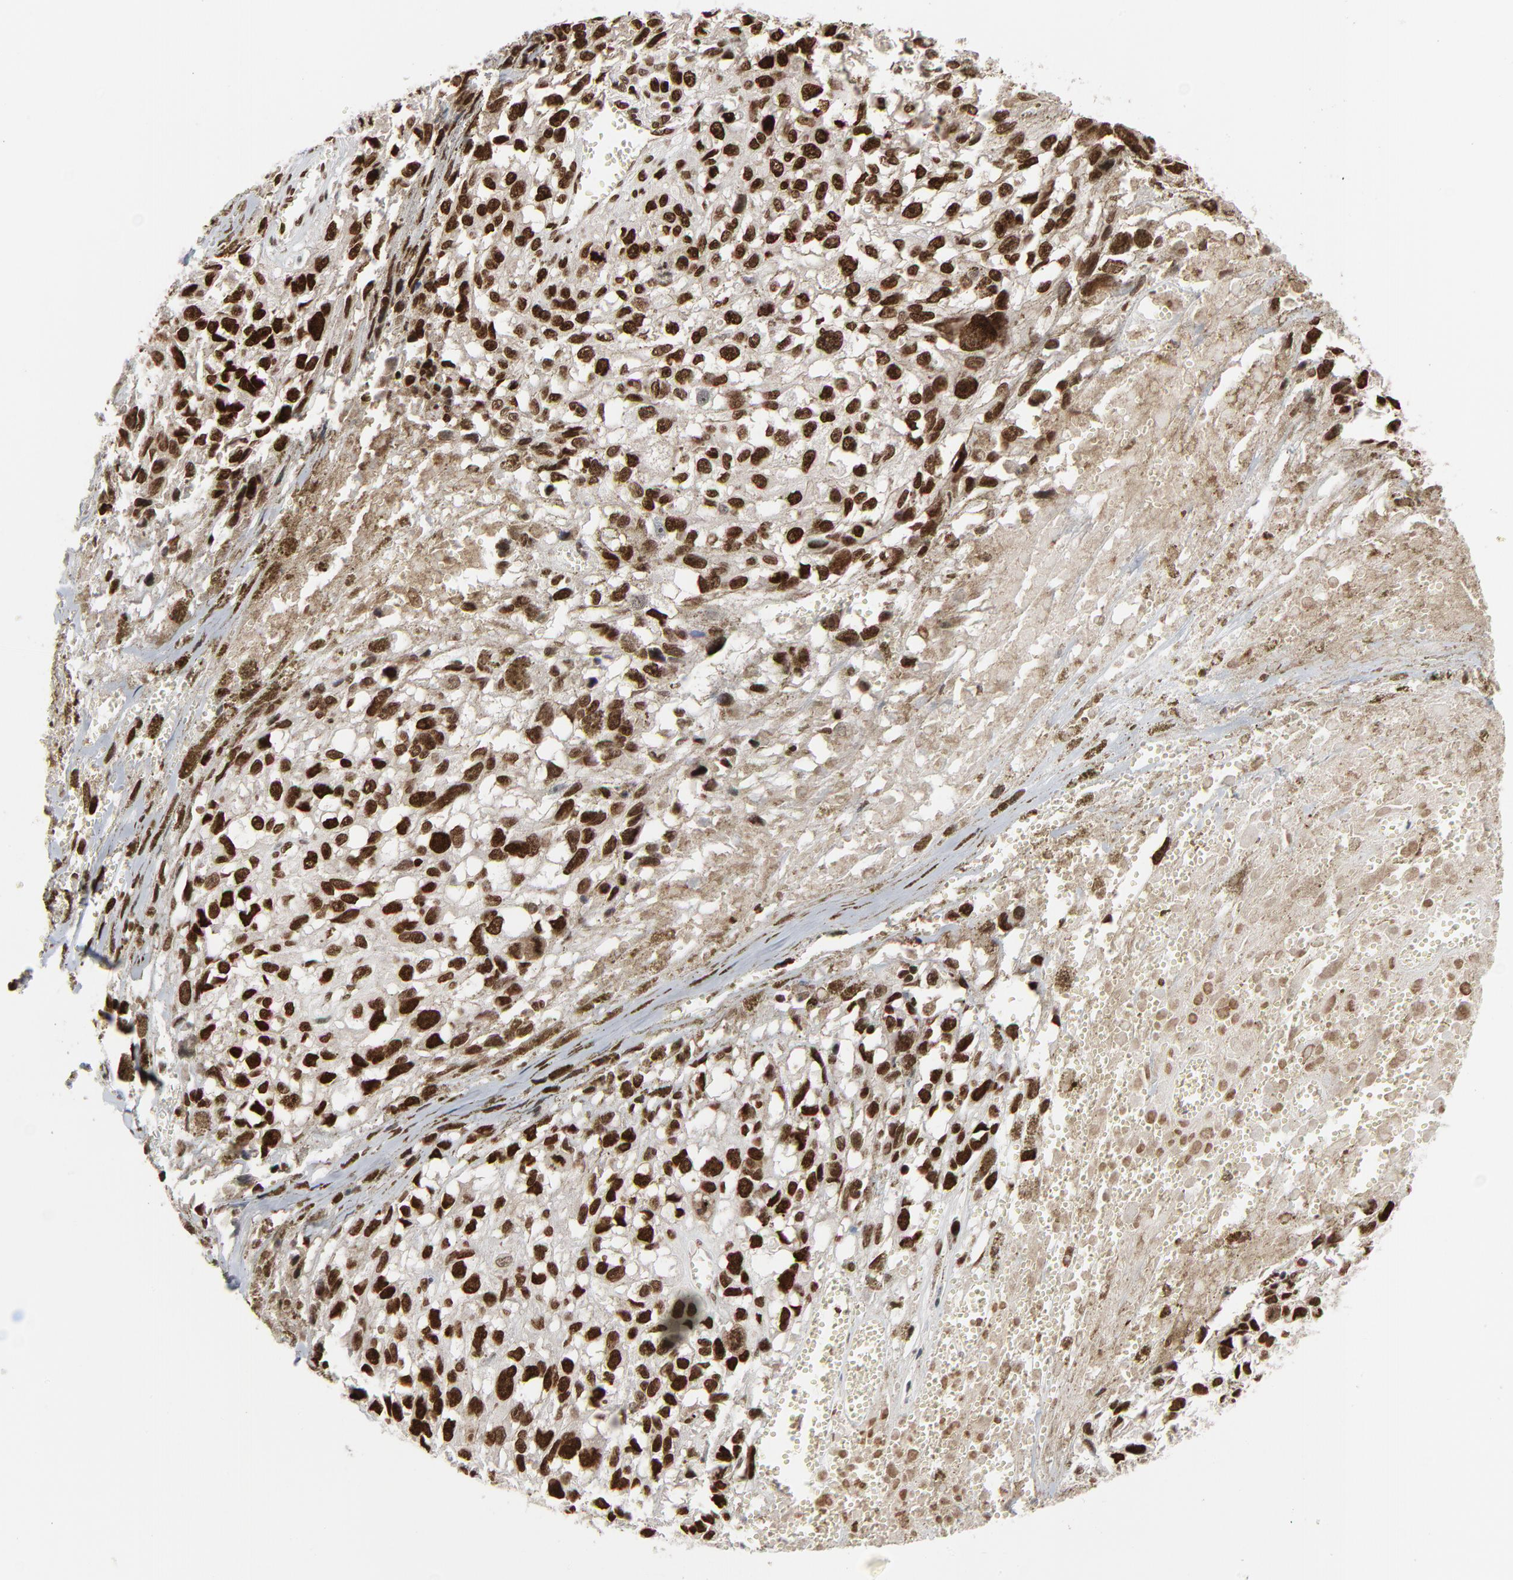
{"staining": {"intensity": "strong", "quantity": ">75%", "location": "nuclear"}, "tissue": "melanoma", "cell_type": "Tumor cells", "image_type": "cancer", "snomed": [{"axis": "morphology", "description": "Malignant melanoma, Metastatic site"}, {"axis": "topography", "description": "Lymph node"}], "caption": "Tumor cells demonstrate high levels of strong nuclear positivity in about >75% of cells in human melanoma. Immunohistochemistry (ihc) stains the protein in brown and the nuclei are stained blue.", "gene": "CUX1", "patient": {"sex": "male", "age": 59}}